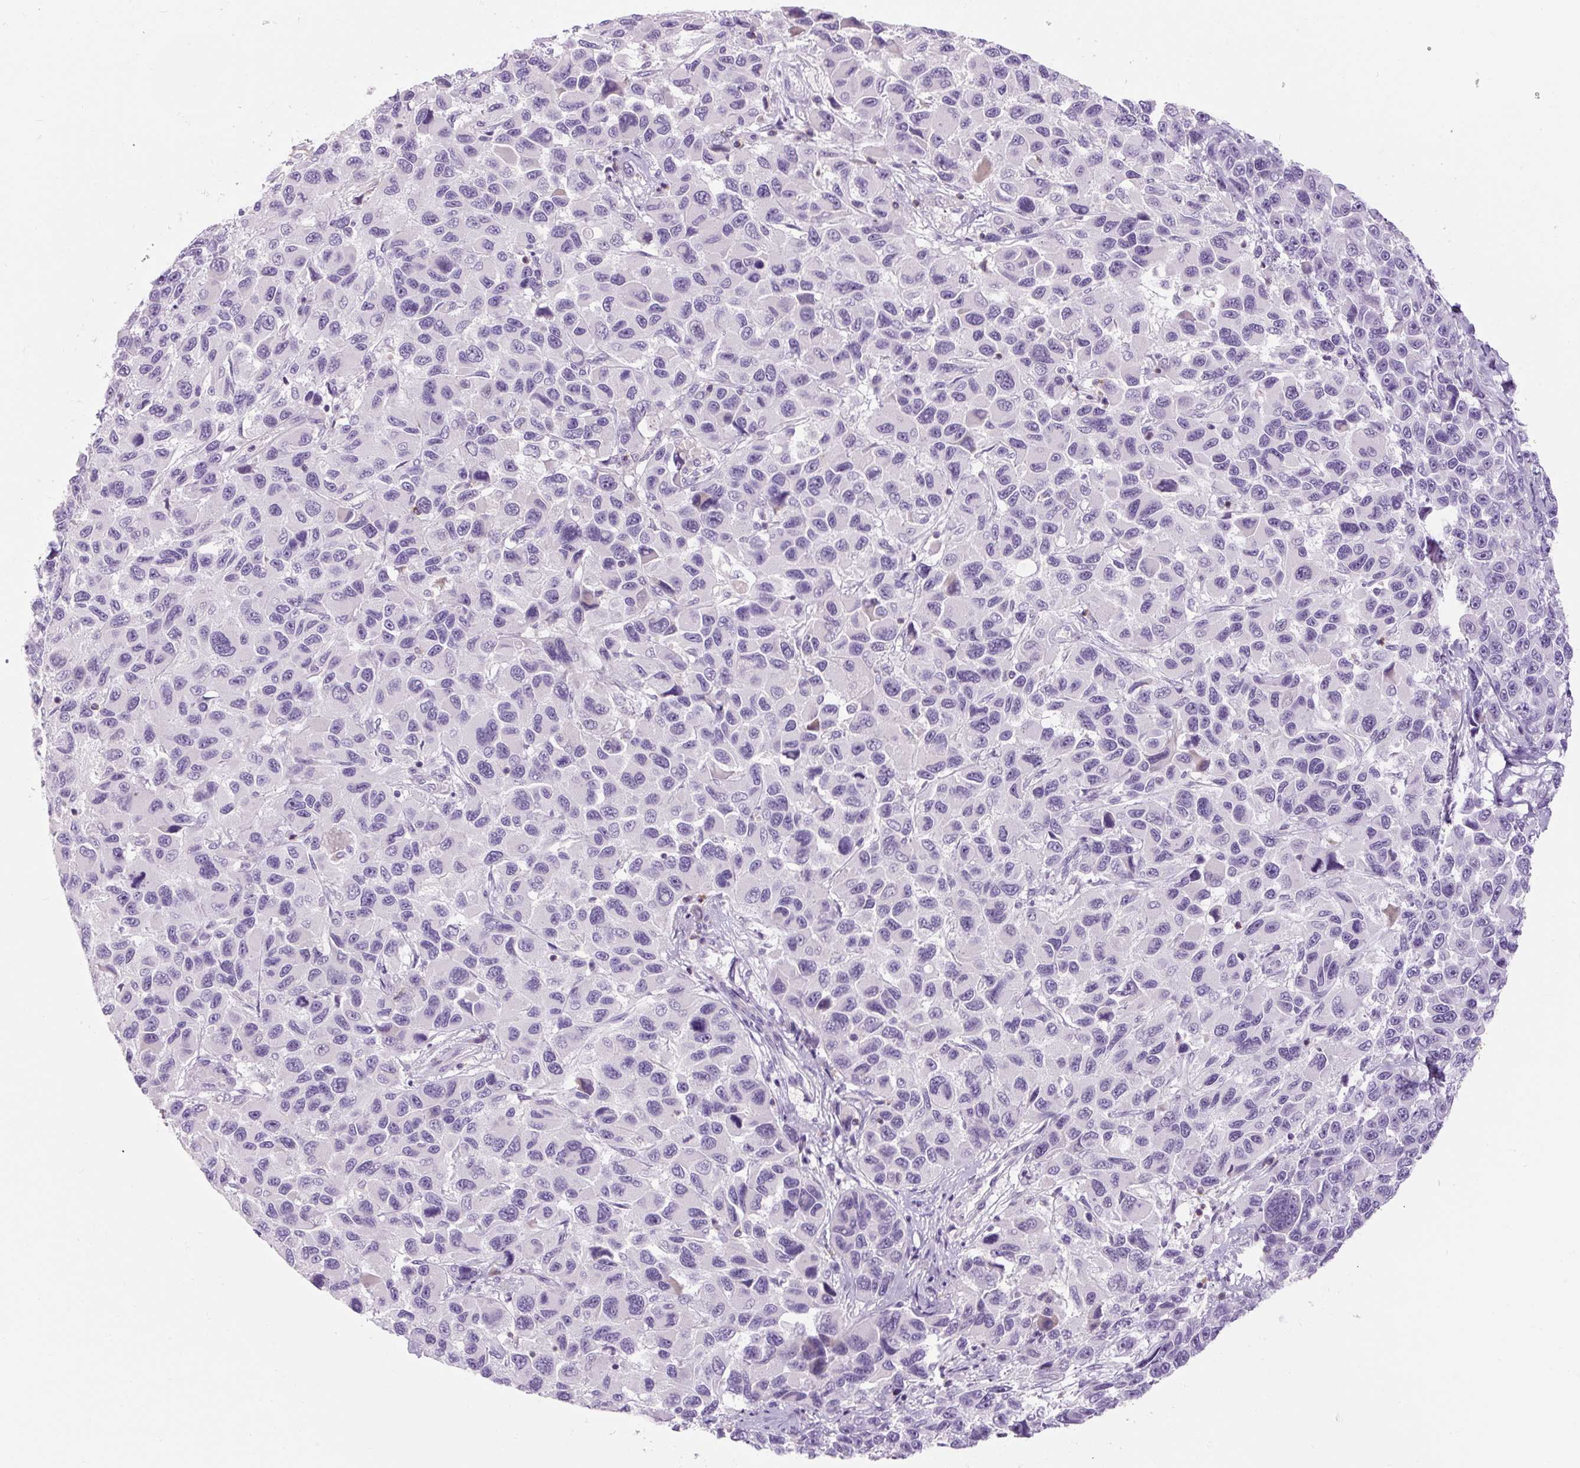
{"staining": {"intensity": "negative", "quantity": "none", "location": "none"}, "tissue": "melanoma", "cell_type": "Tumor cells", "image_type": "cancer", "snomed": [{"axis": "morphology", "description": "Malignant melanoma, NOS"}, {"axis": "topography", "description": "Skin"}], "caption": "Immunohistochemical staining of melanoma demonstrates no significant expression in tumor cells.", "gene": "TIGD2", "patient": {"sex": "male", "age": 53}}